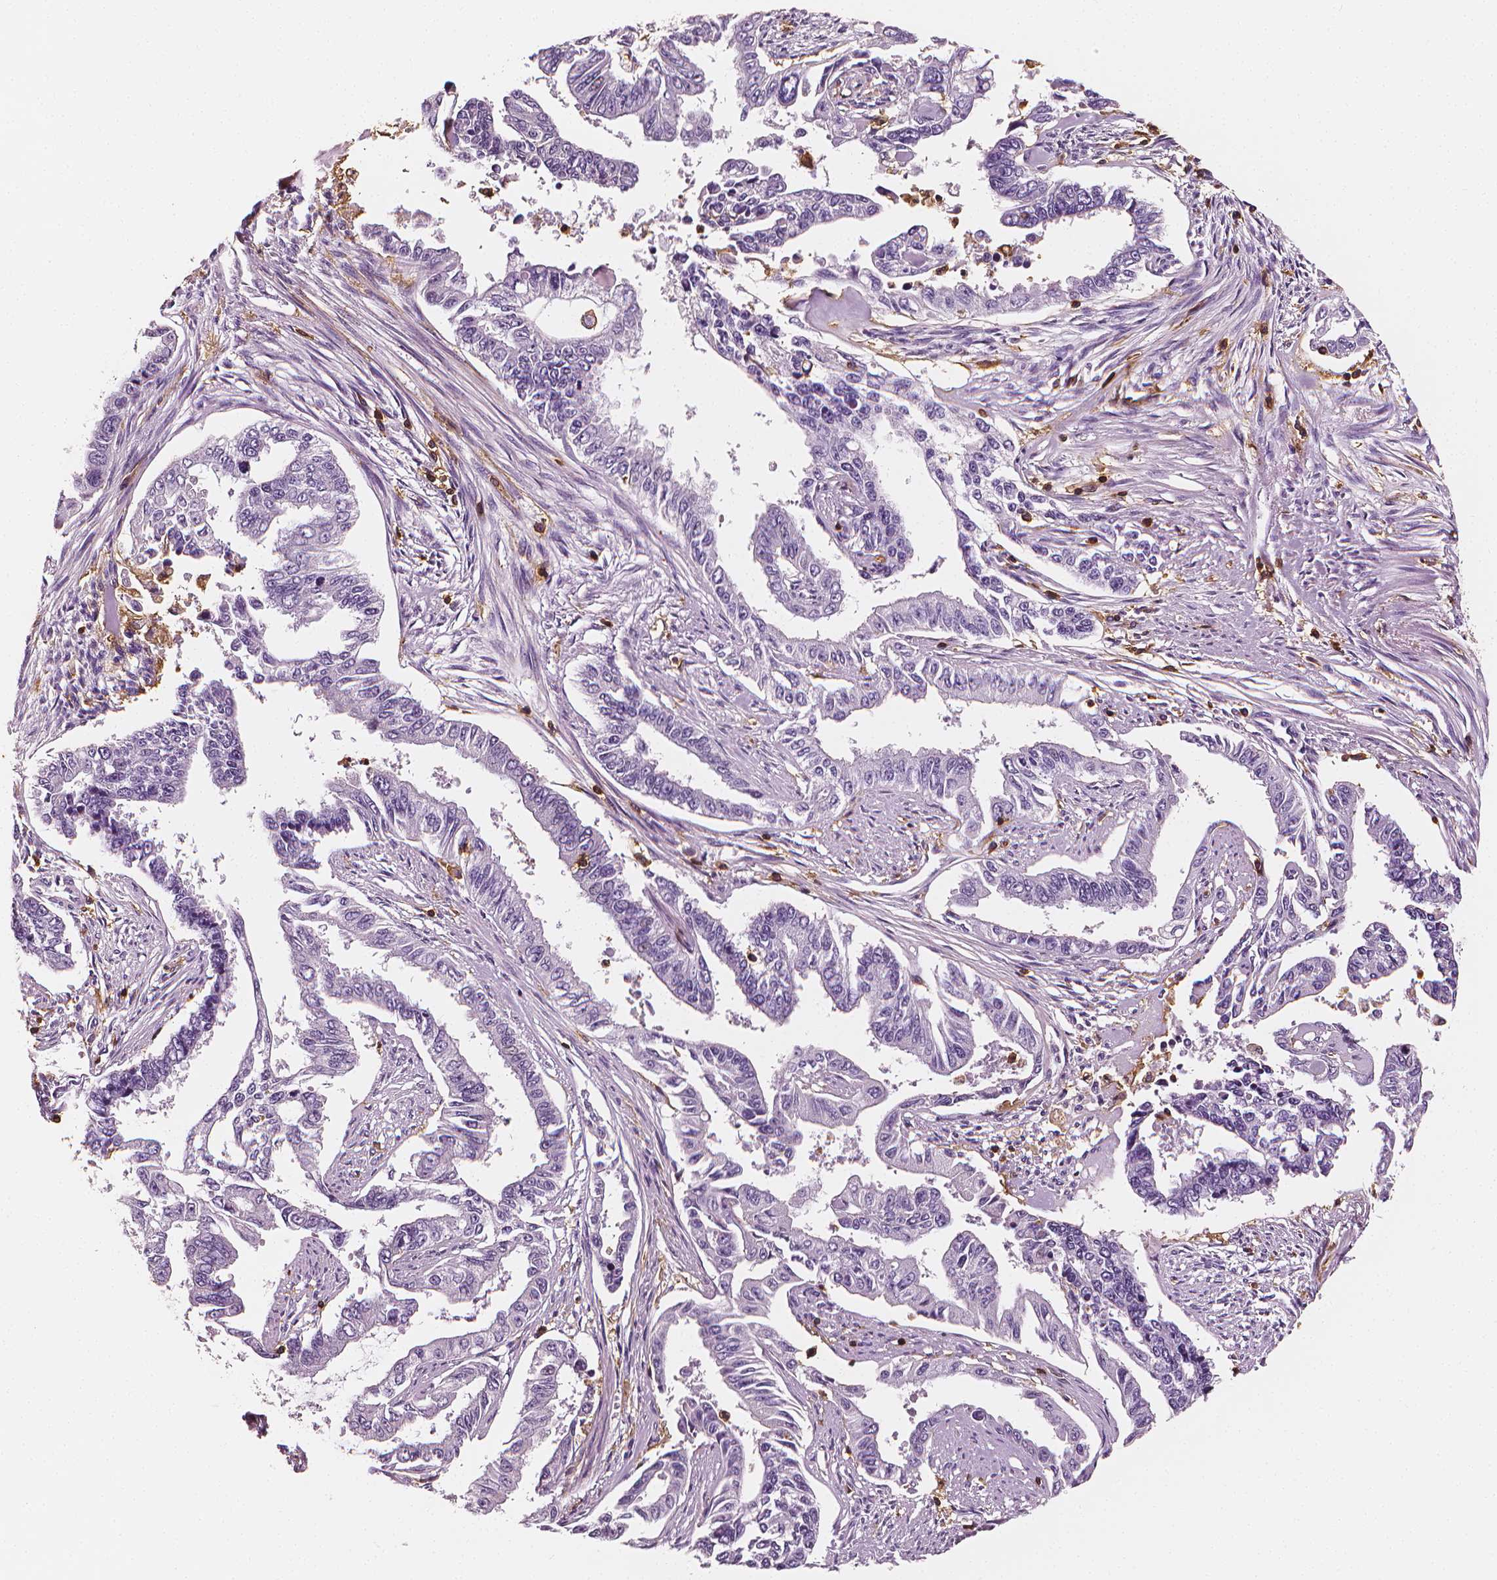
{"staining": {"intensity": "negative", "quantity": "none", "location": "none"}, "tissue": "endometrial cancer", "cell_type": "Tumor cells", "image_type": "cancer", "snomed": [{"axis": "morphology", "description": "Adenocarcinoma, NOS"}, {"axis": "topography", "description": "Uterus"}], "caption": "The immunohistochemistry micrograph has no significant positivity in tumor cells of adenocarcinoma (endometrial) tissue.", "gene": "PTPRC", "patient": {"sex": "female", "age": 59}}